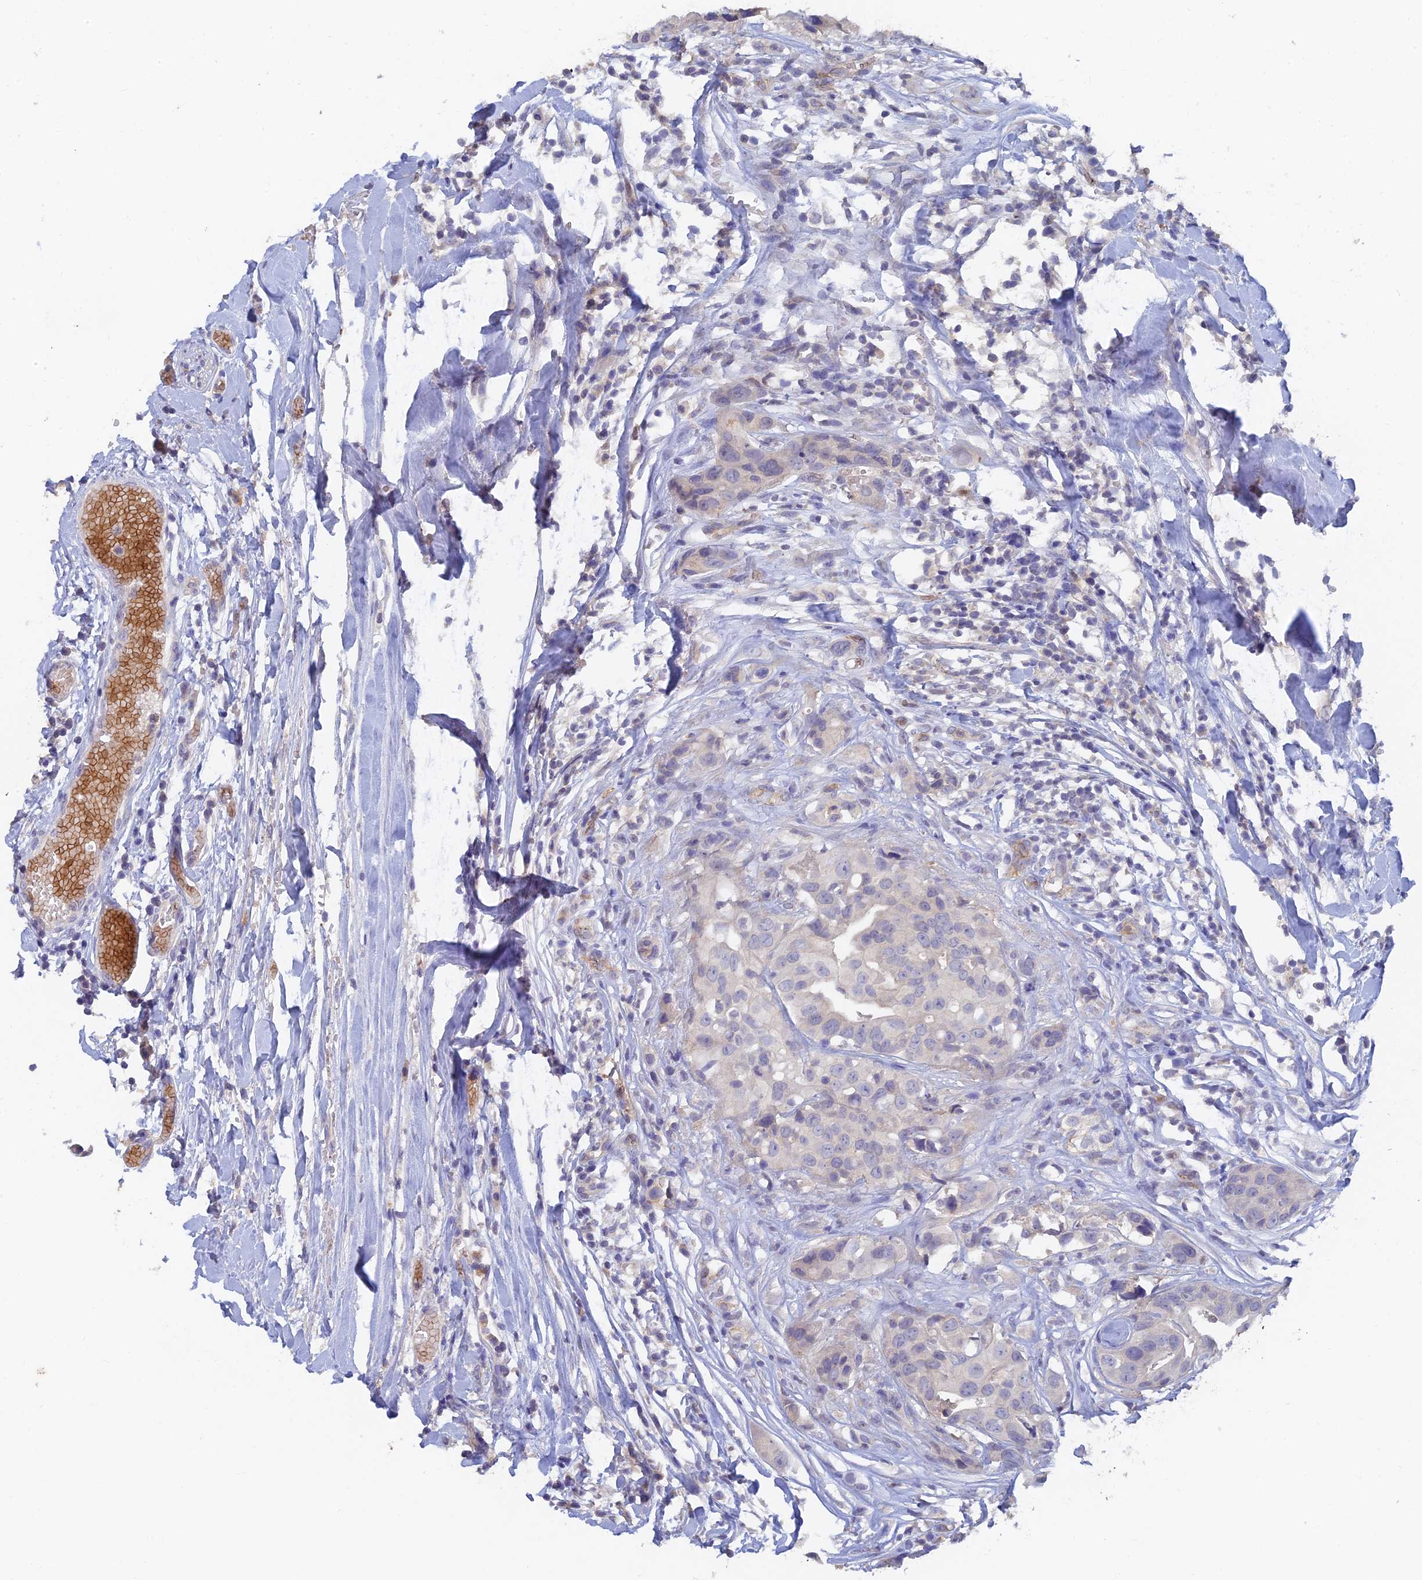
{"staining": {"intensity": "negative", "quantity": "none", "location": "none"}, "tissue": "head and neck cancer", "cell_type": "Tumor cells", "image_type": "cancer", "snomed": [{"axis": "morphology", "description": "Adenocarcinoma, NOS"}, {"axis": "morphology", "description": "Adenocarcinoma, metastatic, NOS"}, {"axis": "topography", "description": "Head-Neck"}], "caption": "High power microscopy image of an IHC image of head and neck cancer (metastatic adenocarcinoma), revealing no significant staining in tumor cells.", "gene": "ARRDC1", "patient": {"sex": "male", "age": 75}}